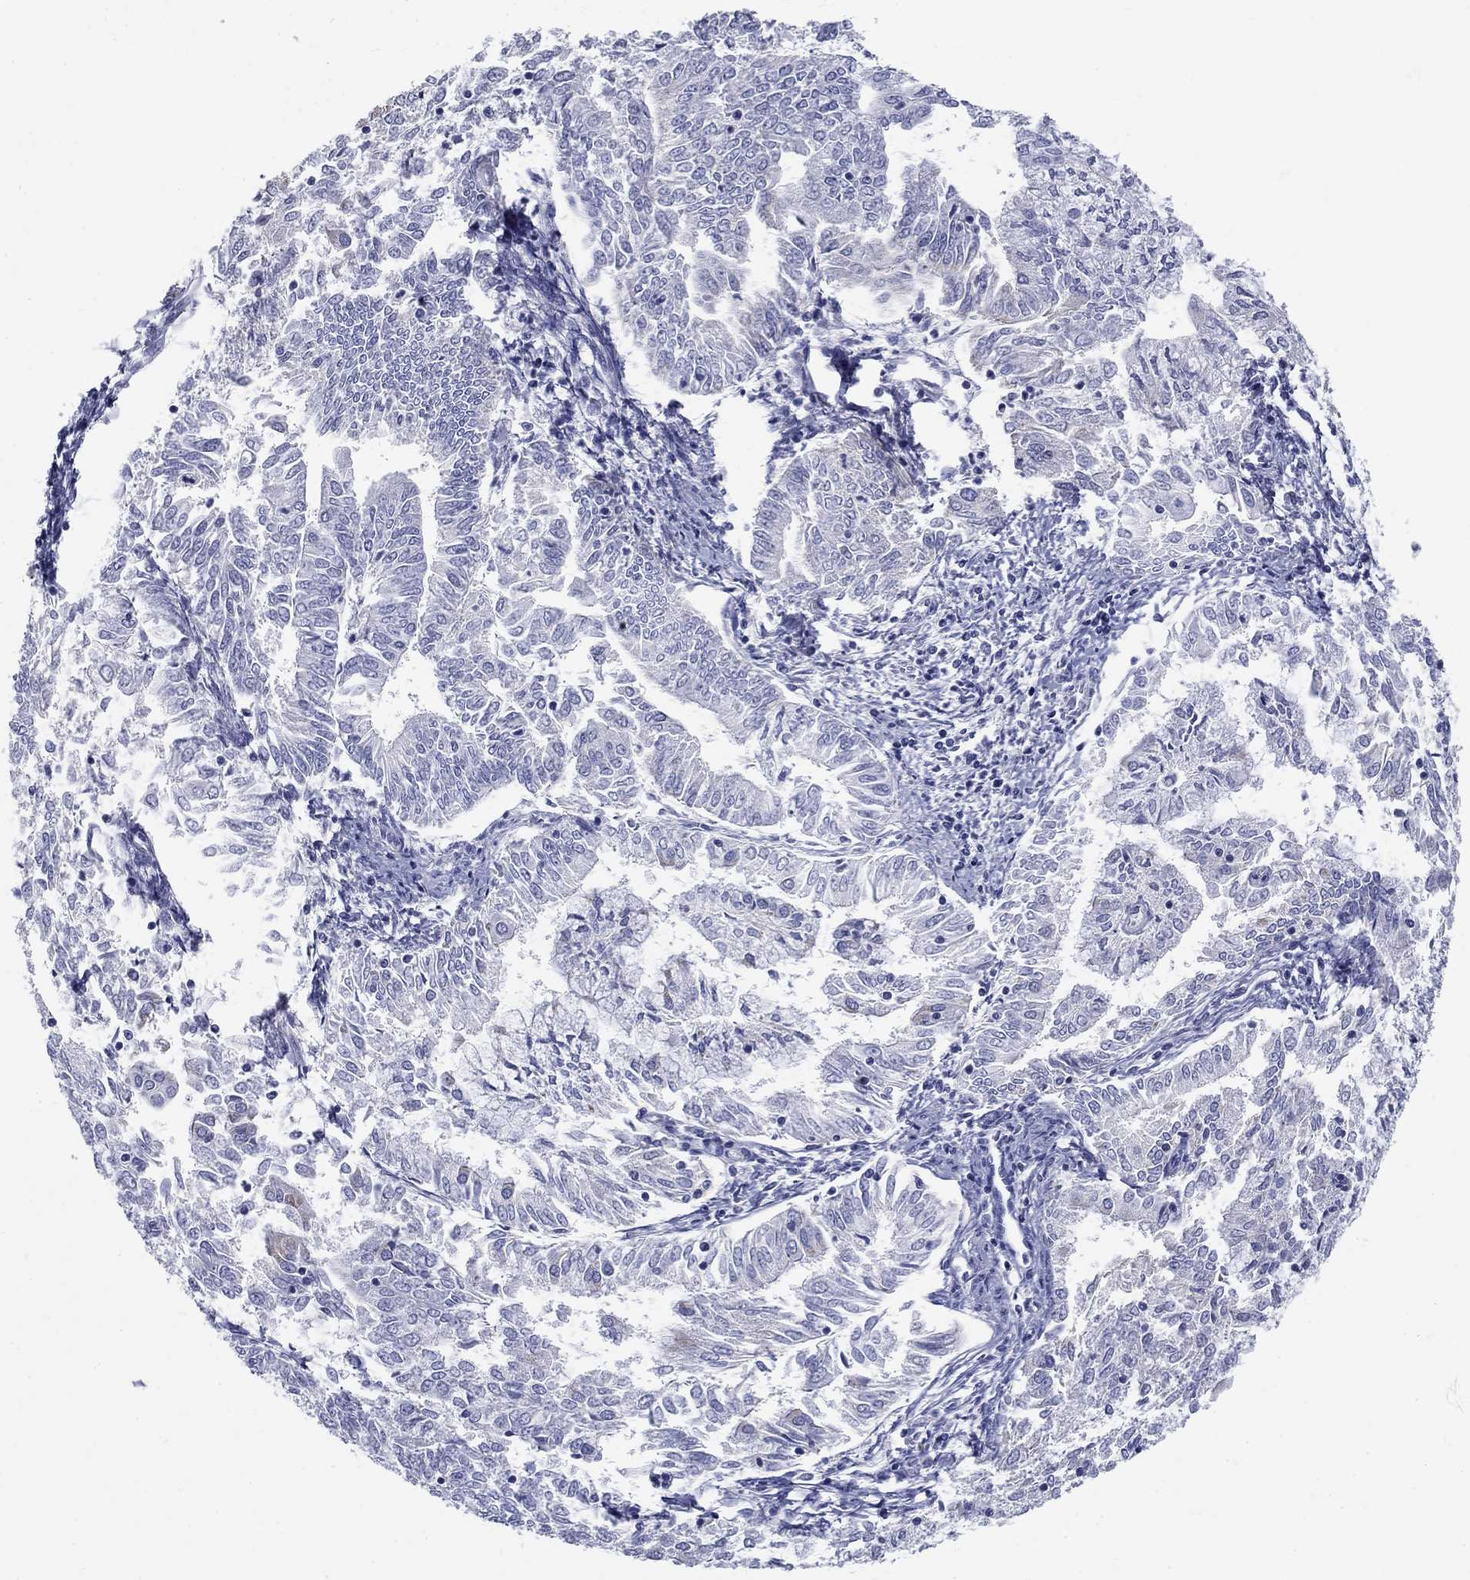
{"staining": {"intensity": "negative", "quantity": "none", "location": "none"}, "tissue": "endometrial cancer", "cell_type": "Tumor cells", "image_type": "cancer", "snomed": [{"axis": "morphology", "description": "Adenocarcinoma, NOS"}, {"axis": "topography", "description": "Endometrium"}], "caption": "Immunohistochemistry (IHC) image of neoplastic tissue: endometrial cancer stained with DAB shows no significant protein expression in tumor cells.", "gene": "UPB1", "patient": {"sex": "female", "age": 56}}